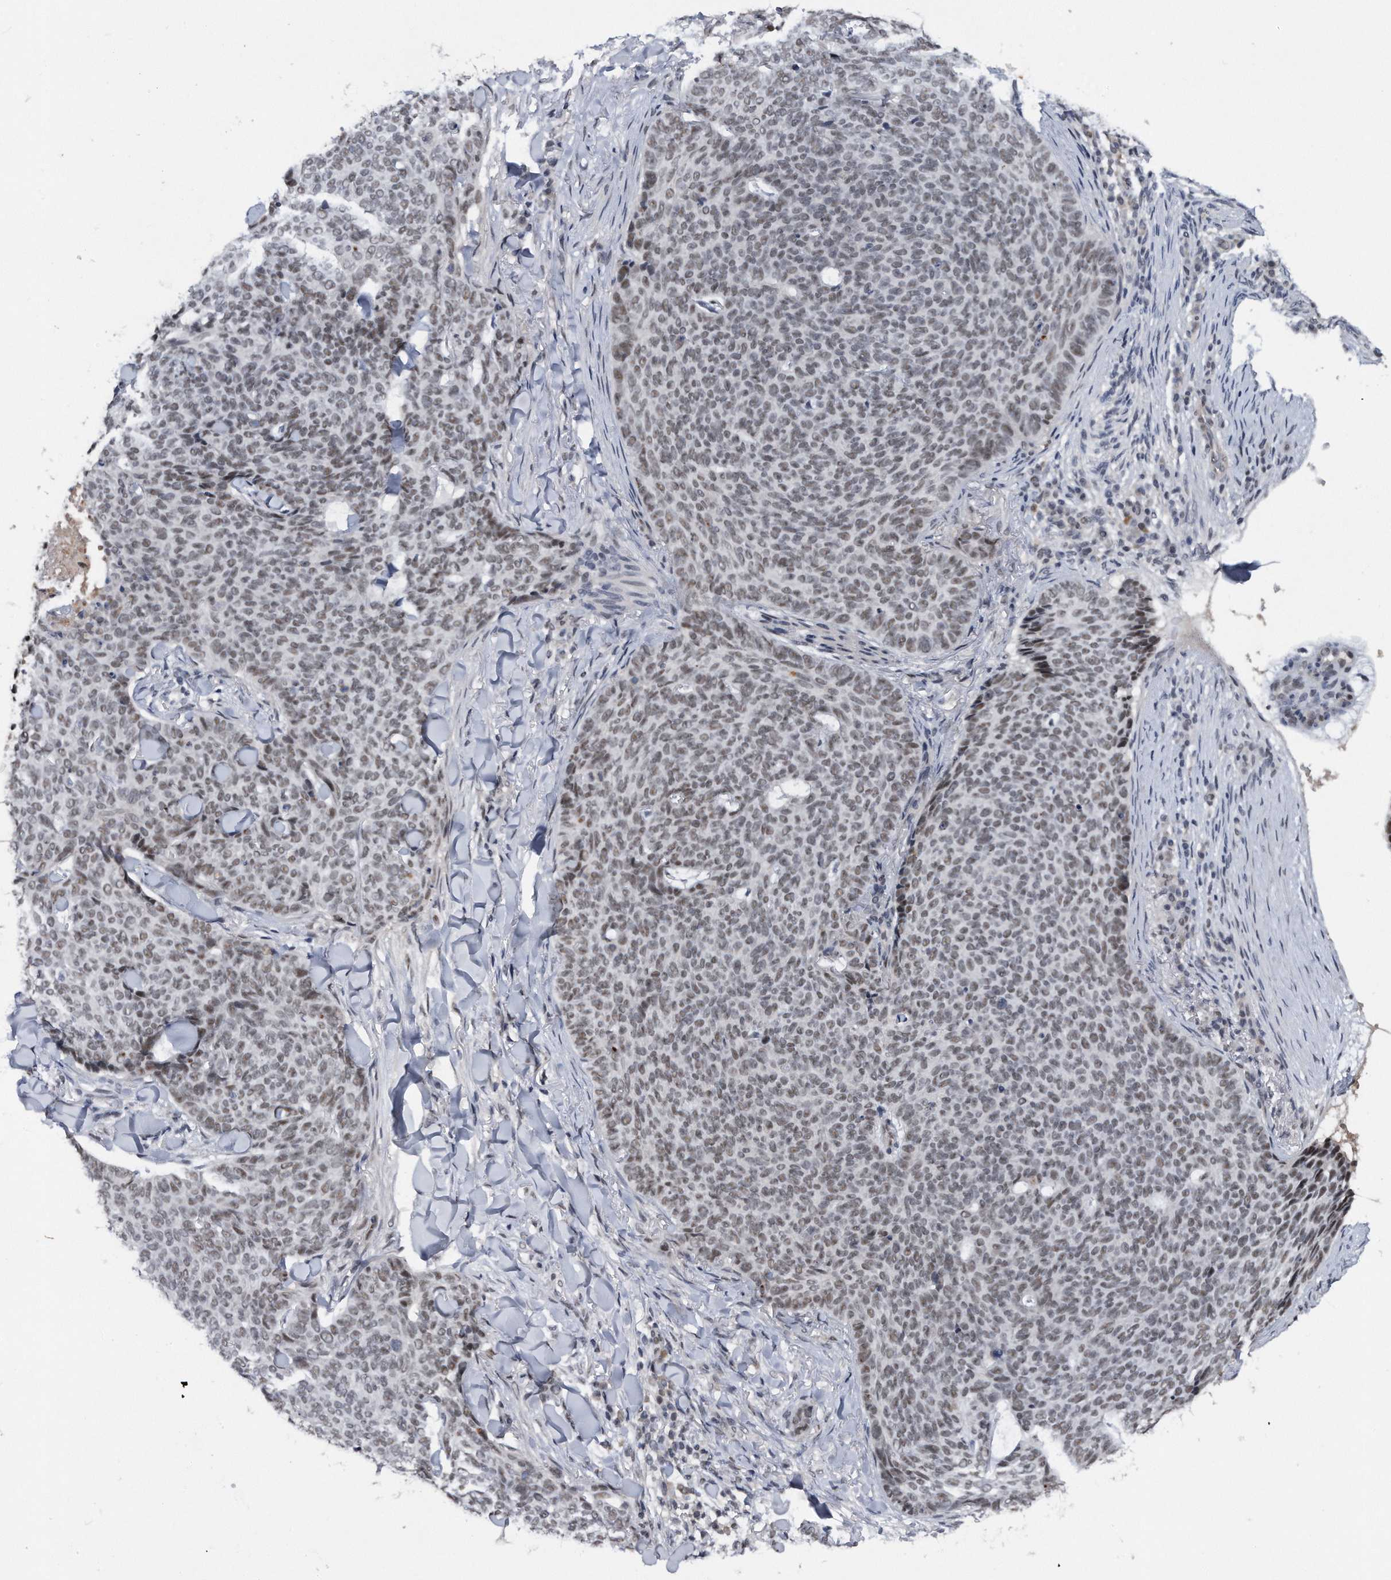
{"staining": {"intensity": "weak", "quantity": ">75%", "location": "nuclear"}, "tissue": "skin cancer", "cell_type": "Tumor cells", "image_type": "cancer", "snomed": [{"axis": "morphology", "description": "Normal tissue, NOS"}, {"axis": "morphology", "description": "Basal cell carcinoma"}, {"axis": "topography", "description": "Skin"}], "caption": "Weak nuclear staining is present in about >75% of tumor cells in skin cancer (basal cell carcinoma).", "gene": "VIRMA", "patient": {"sex": "male", "age": 50}}